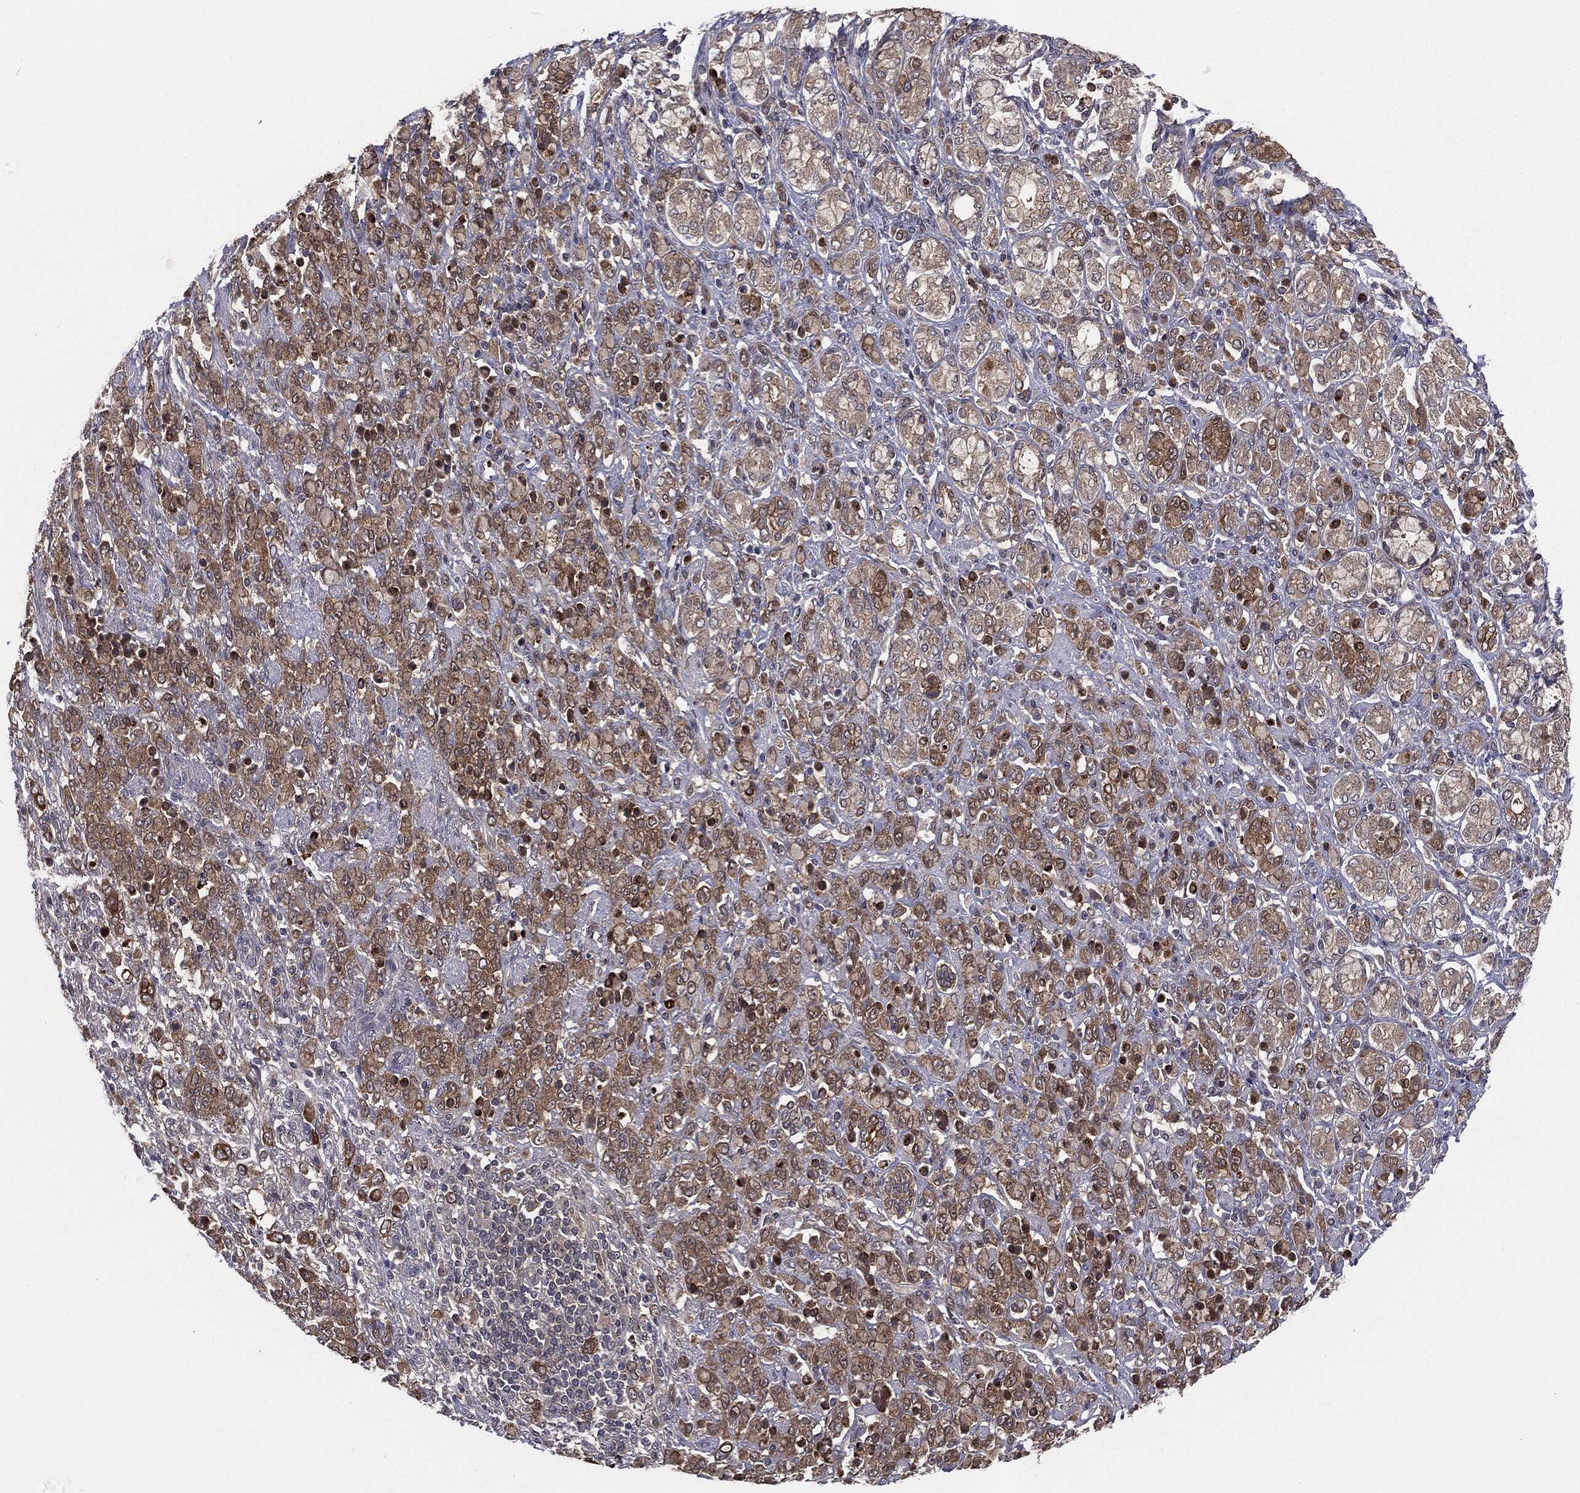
{"staining": {"intensity": "moderate", "quantity": ">75%", "location": "cytoplasmic/membranous"}, "tissue": "stomach cancer", "cell_type": "Tumor cells", "image_type": "cancer", "snomed": [{"axis": "morphology", "description": "Normal tissue, NOS"}, {"axis": "morphology", "description": "Adenocarcinoma, NOS"}, {"axis": "topography", "description": "Stomach"}], "caption": "A brown stain shows moderate cytoplasmic/membranous staining of a protein in stomach cancer tumor cells.", "gene": "KRT7", "patient": {"sex": "female", "age": 79}}